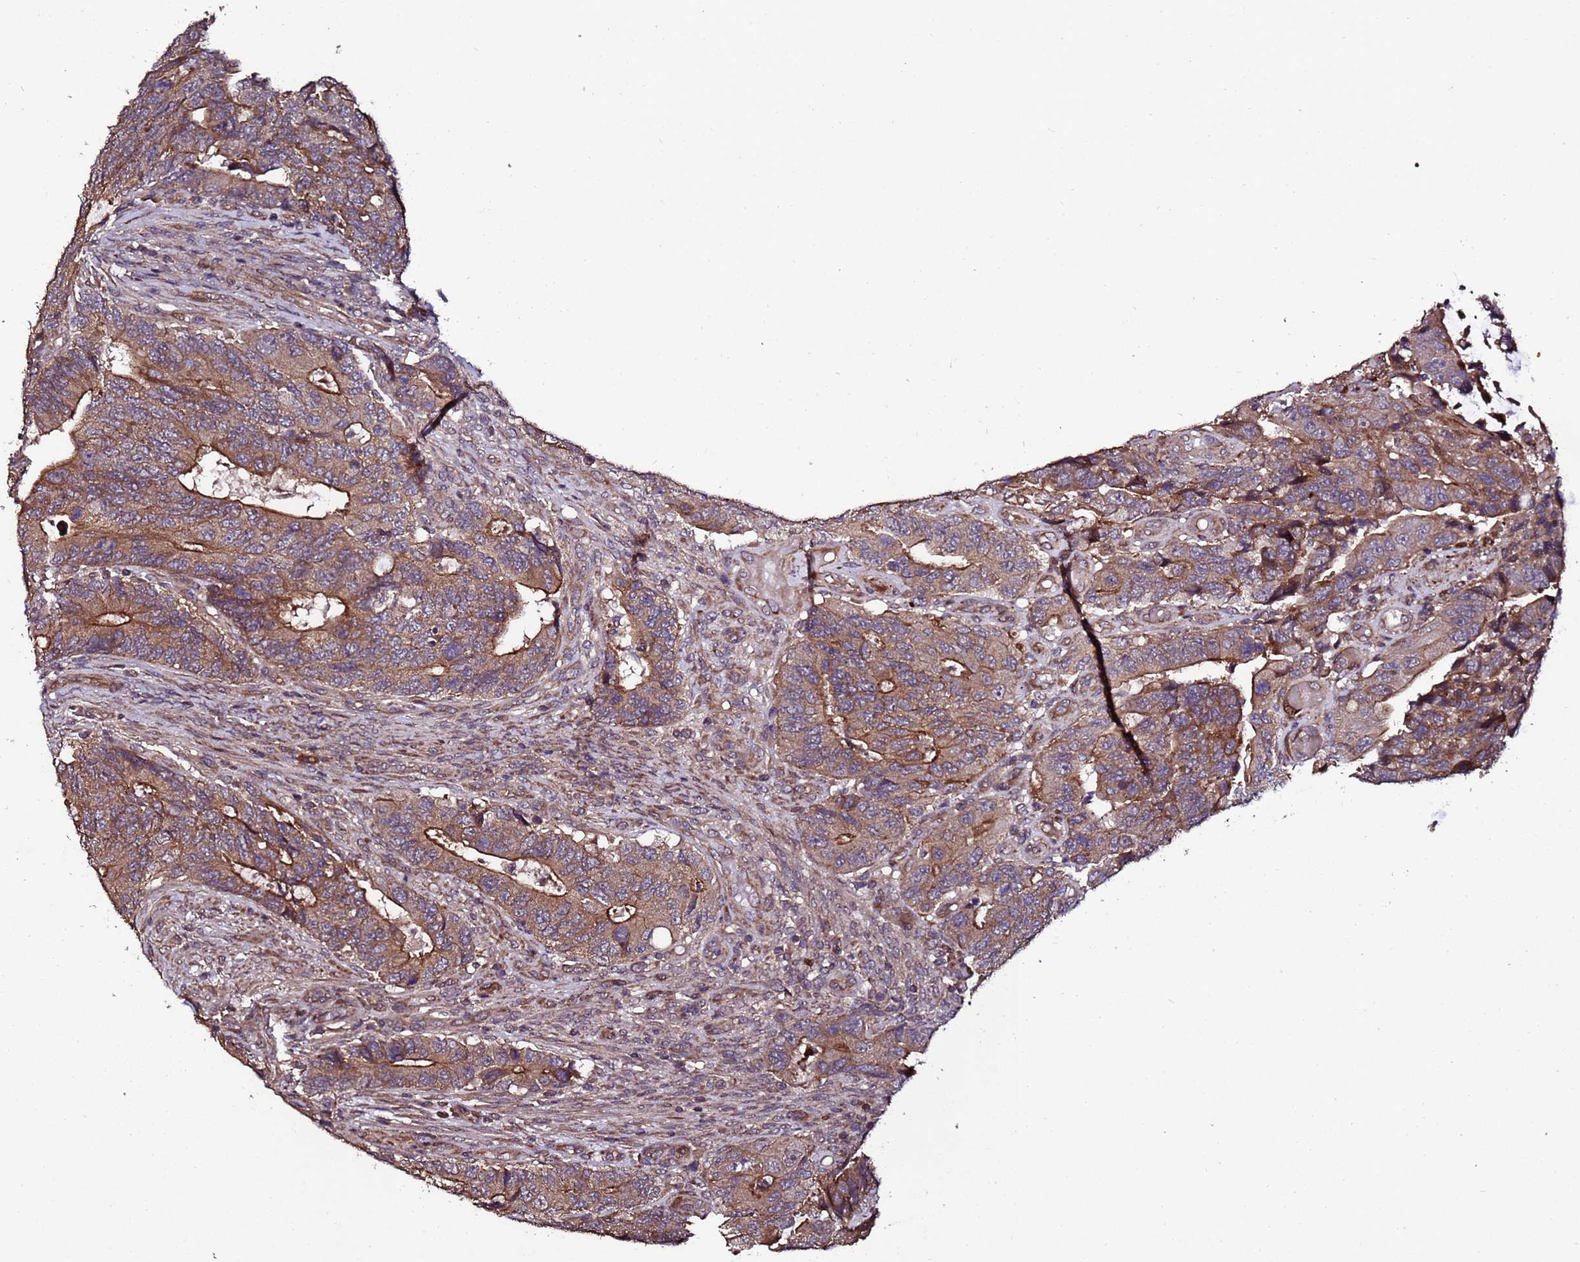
{"staining": {"intensity": "moderate", "quantity": ">75%", "location": "cytoplasmic/membranous"}, "tissue": "colorectal cancer", "cell_type": "Tumor cells", "image_type": "cancer", "snomed": [{"axis": "morphology", "description": "Adenocarcinoma, NOS"}, {"axis": "topography", "description": "Colon"}], "caption": "This photomicrograph demonstrates IHC staining of colorectal cancer (adenocarcinoma), with medium moderate cytoplasmic/membranous positivity in approximately >75% of tumor cells.", "gene": "PRODH", "patient": {"sex": "male", "age": 87}}